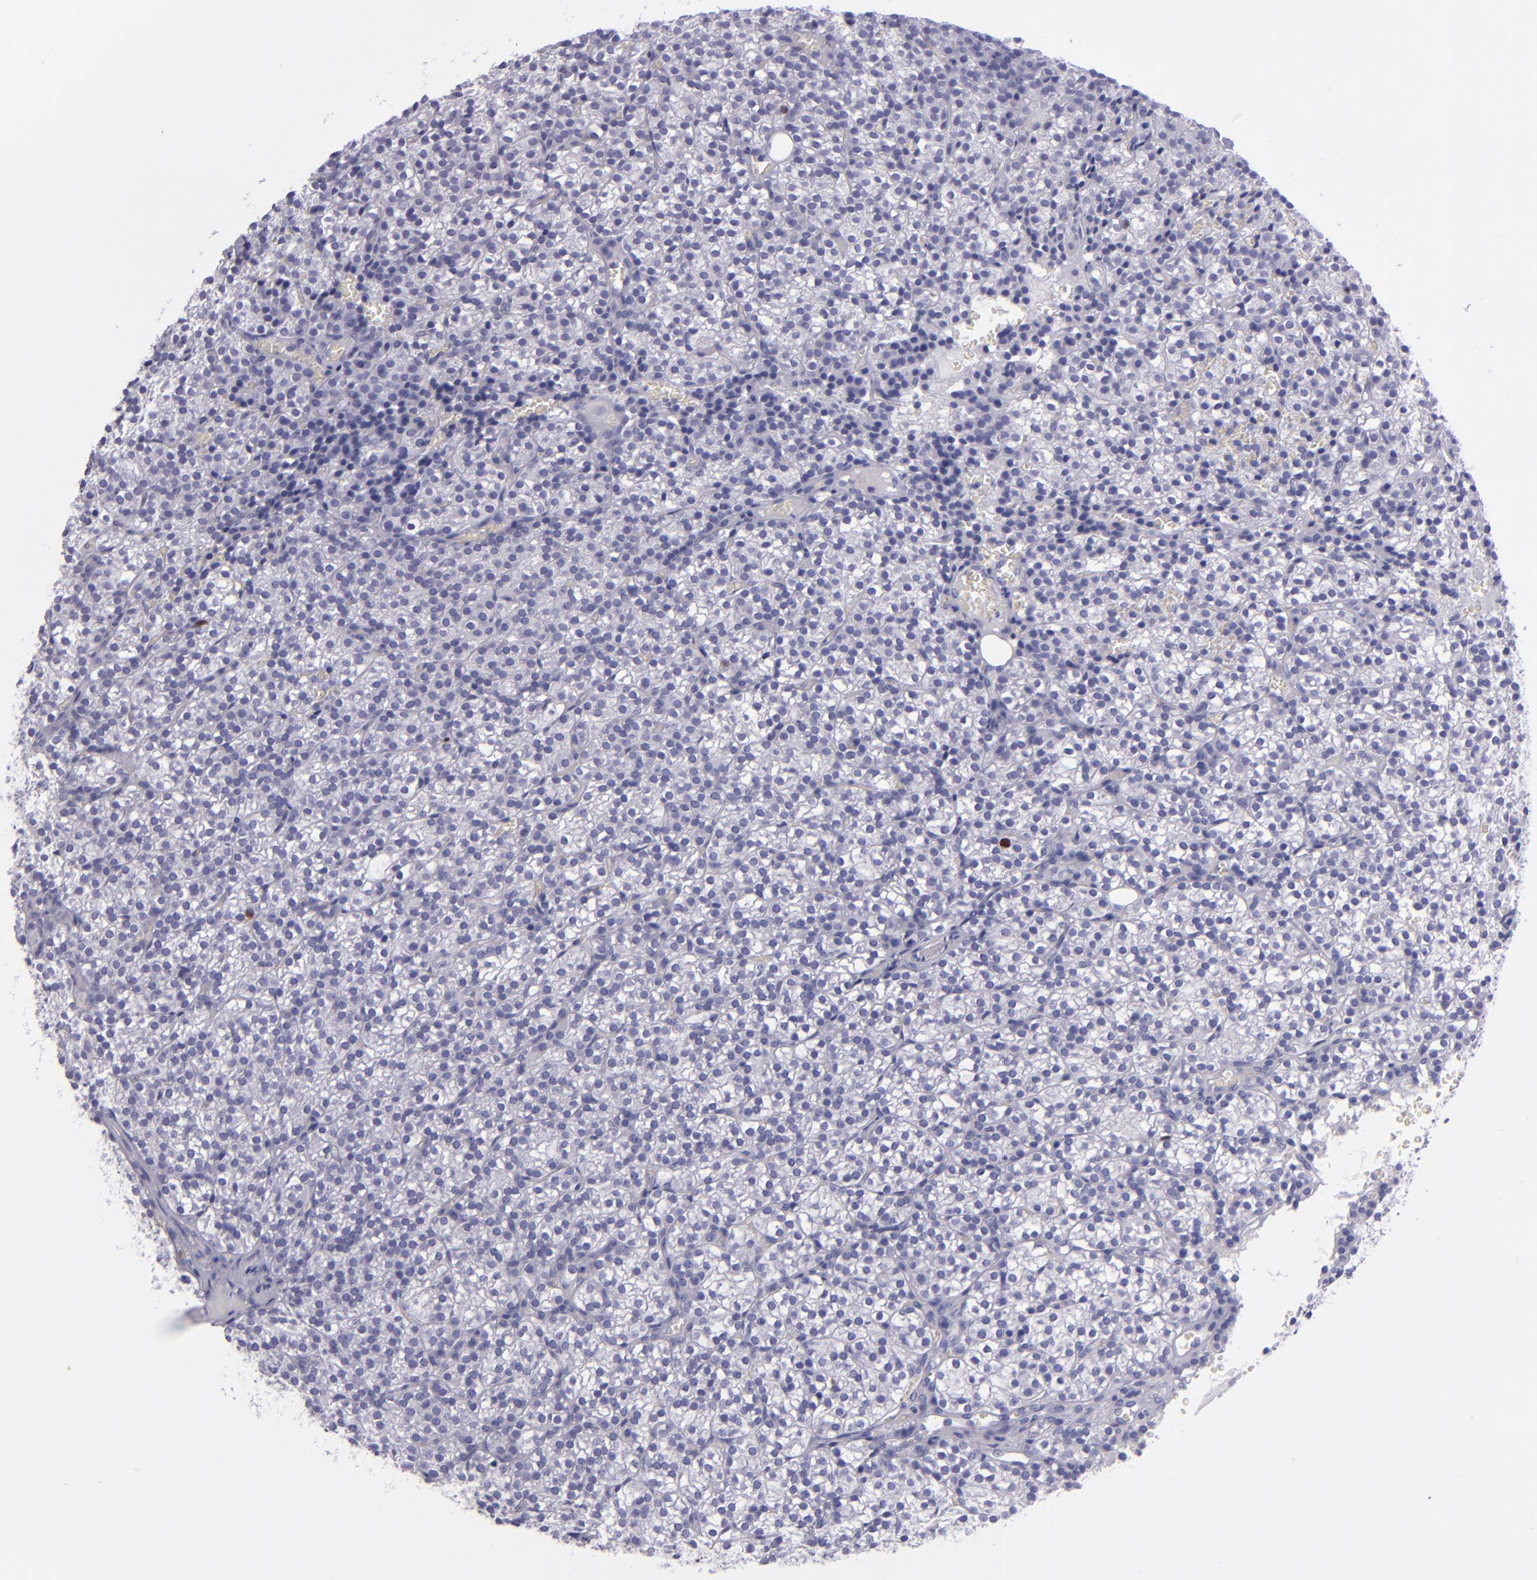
{"staining": {"intensity": "strong", "quantity": "<25%", "location": "nuclear"}, "tissue": "parathyroid gland", "cell_type": "Glandular cells", "image_type": "normal", "snomed": [{"axis": "morphology", "description": "Normal tissue, NOS"}, {"axis": "topography", "description": "Parathyroid gland"}], "caption": "Glandular cells show strong nuclear positivity in about <25% of cells in unremarkable parathyroid gland.", "gene": "TOP2A", "patient": {"sex": "female", "age": 17}}